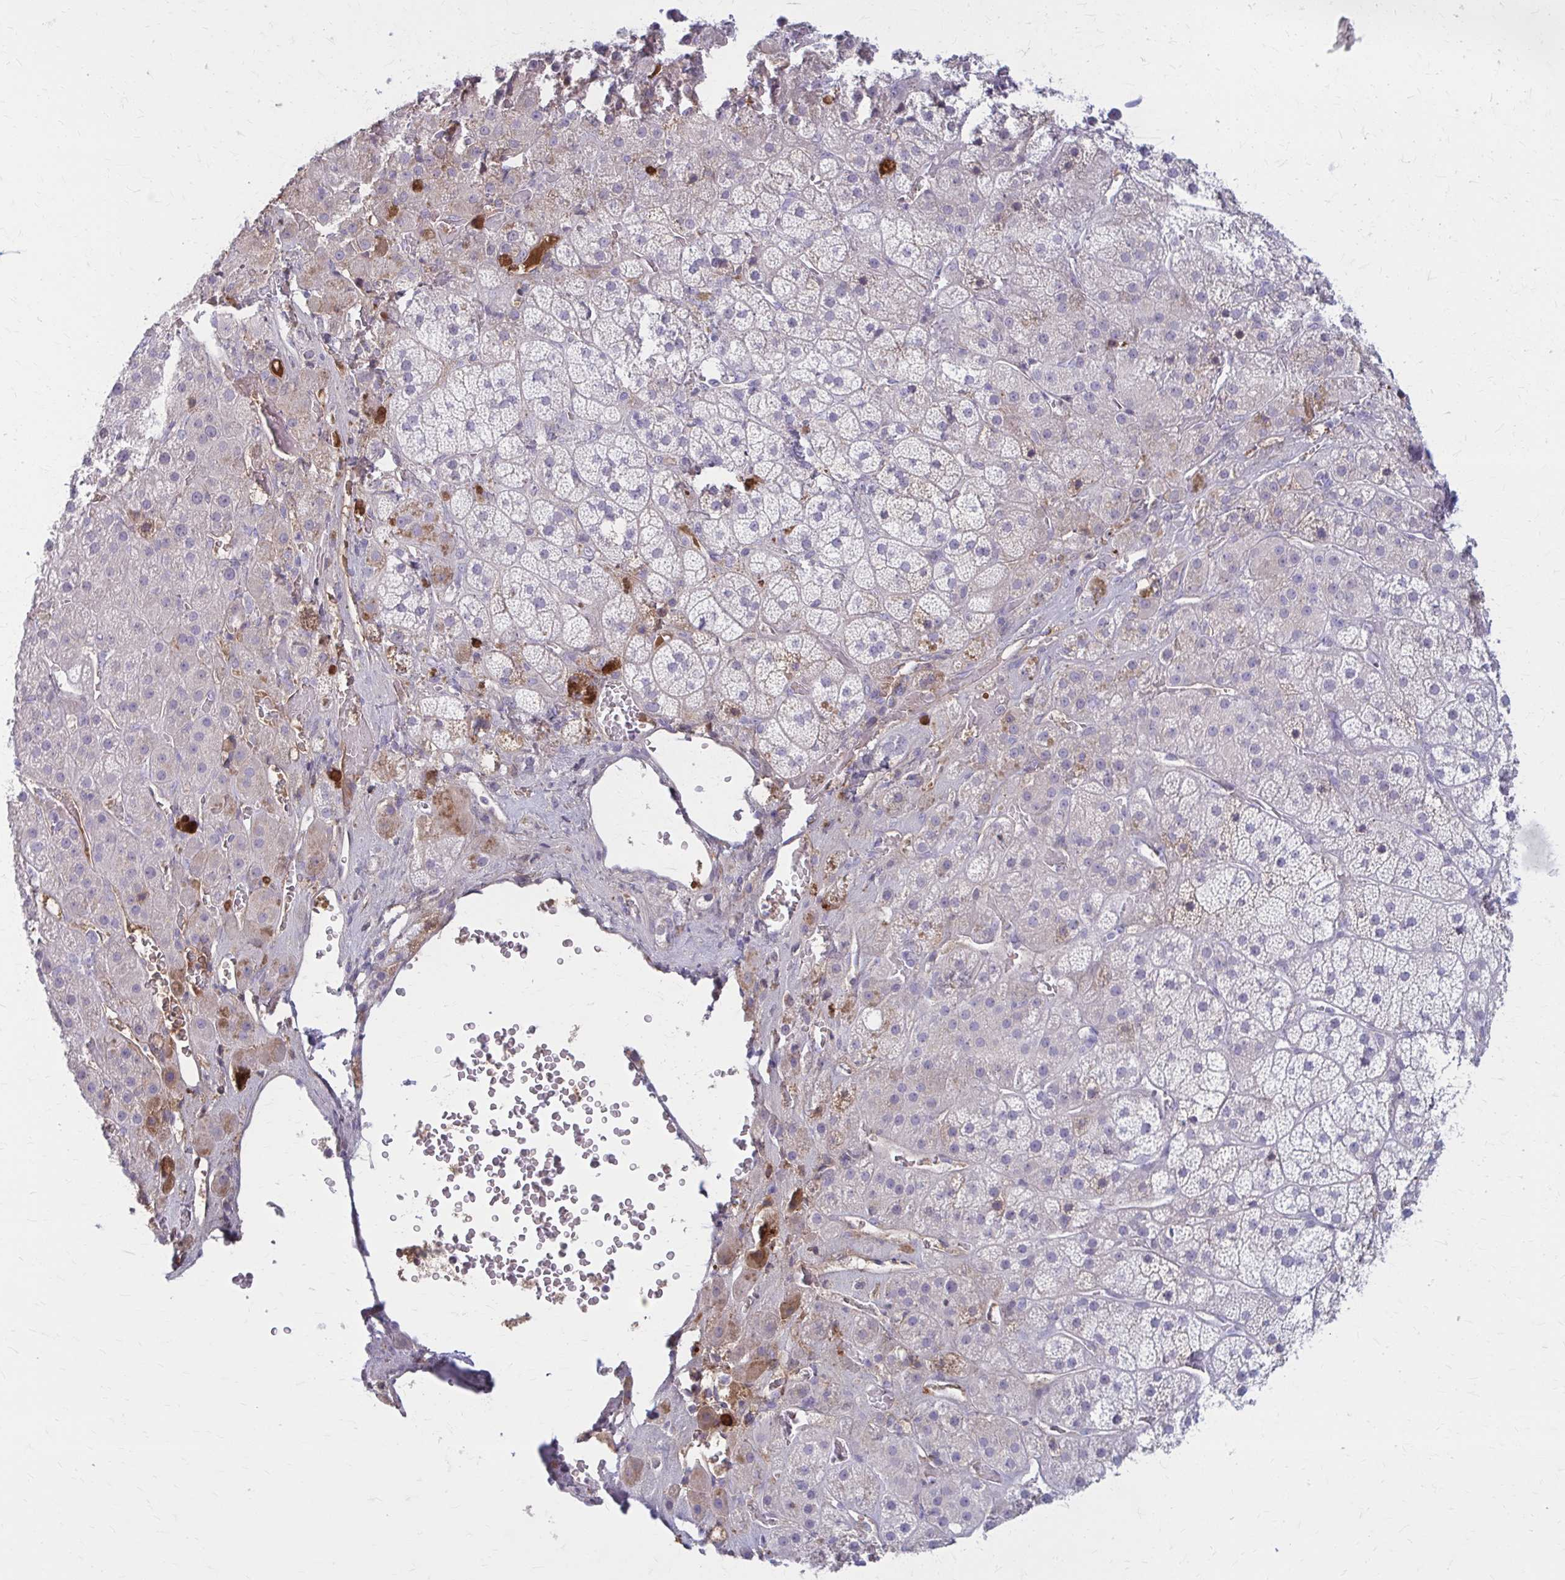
{"staining": {"intensity": "weak", "quantity": "25%-75%", "location": "cytoplasmic/membranous"}, "tissue": "adrenal gland", "cell_type": "Glandular cells", "image_type": "normal", "snomed": [{"axis": "morphology", "description": "Normal tissue, NOS"}, {"axis": "topography", "description": "Adrenal gland"}], "caption": "A brown stain highlights weak cytoplasmic/membranous staining of a protein in glandular cells of benign human adrenal gland.", "gene": "SERPIND1", "patient": {"sex": "male", "age": 57}}